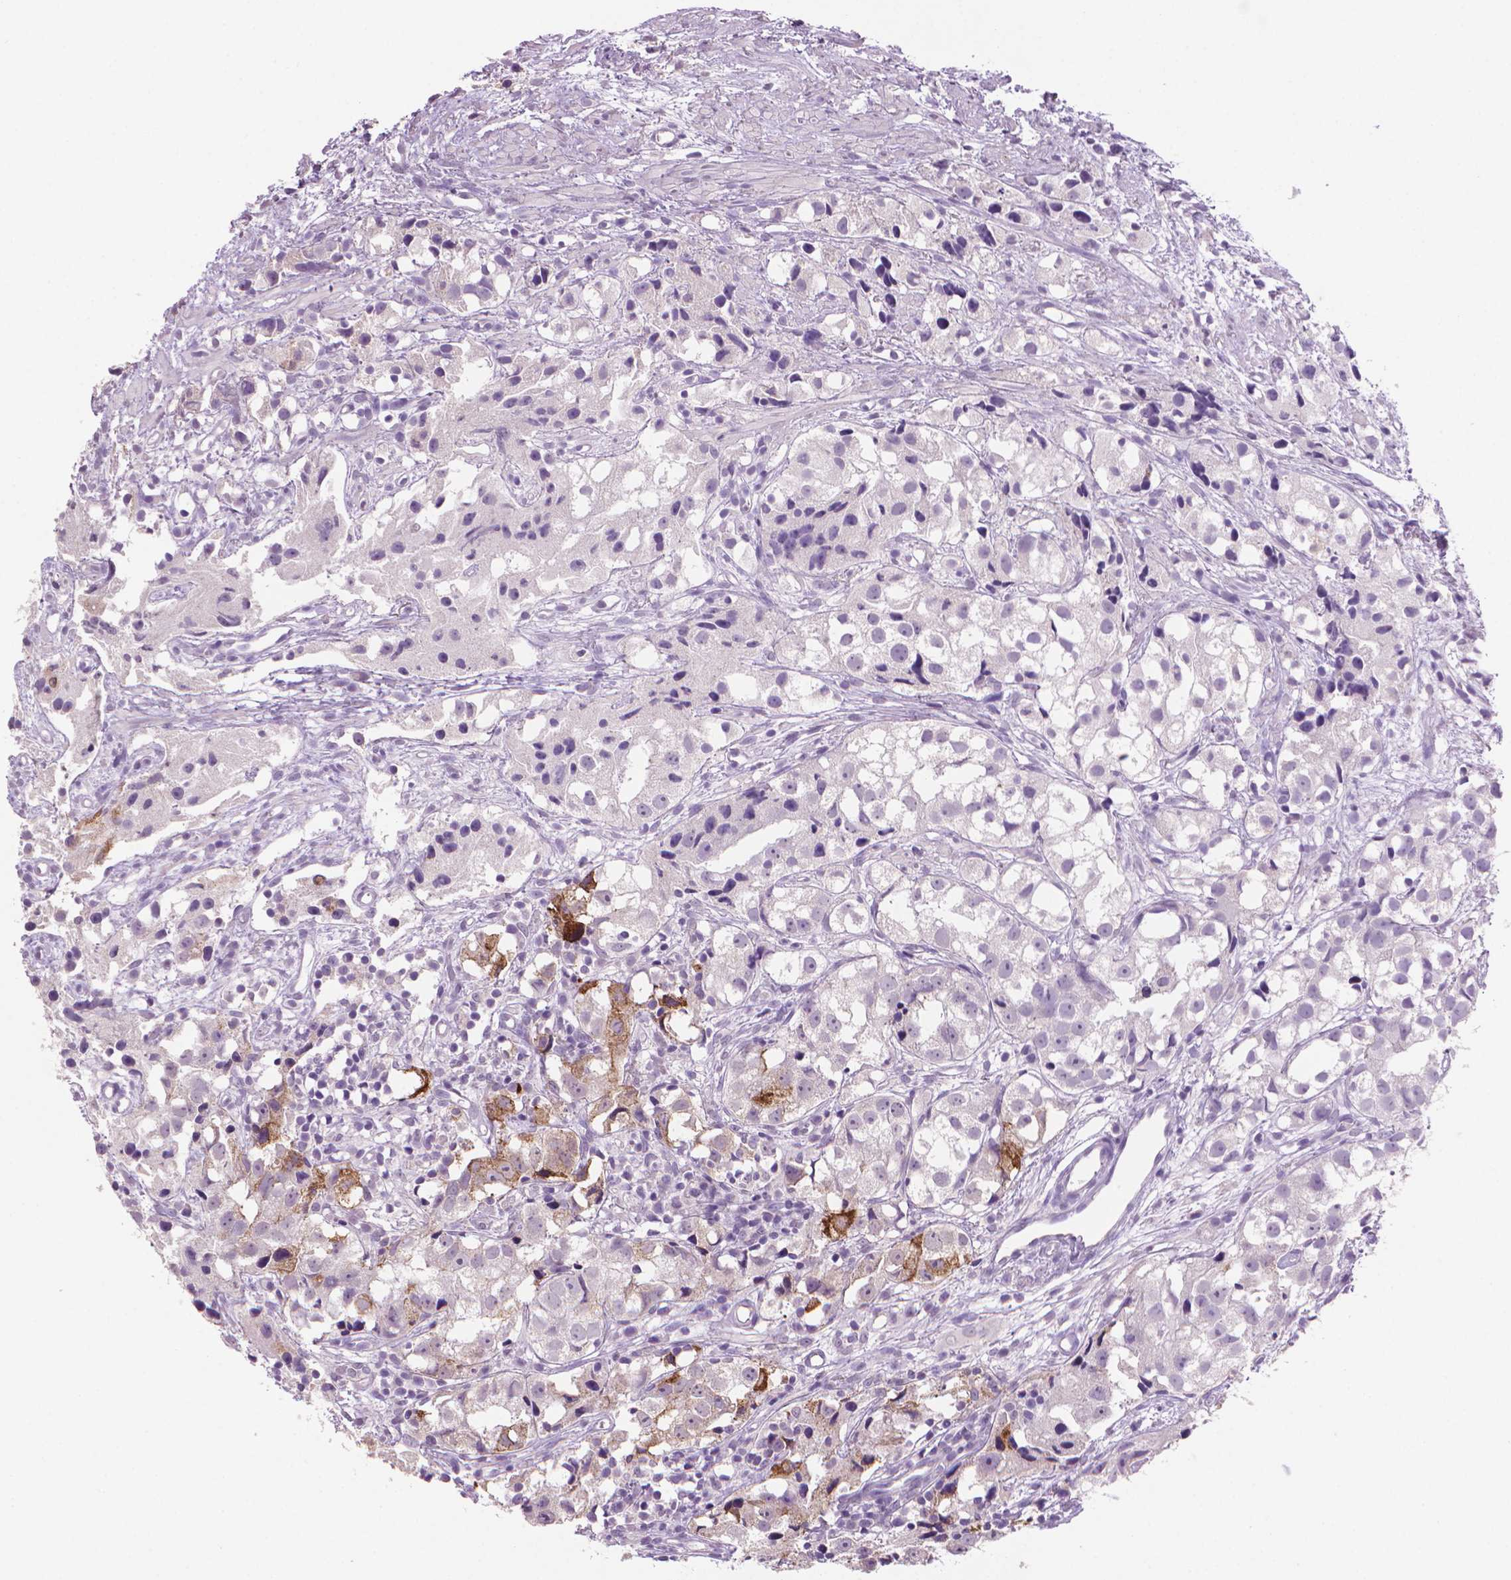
{"staining": {"intensity": "strong", "quantity": "25%-75%", "location": "cytoplasmic/membranous"}, "tissue": "prostate cancer", "cell_type": "Tumor cells", "image_type": "cancer", "snomed": [{"axis": "morphology", "description": "Adenocarcinoma, High grade"}, {"axis": "topography", "description": "Prostate"}], "caption": "An image of human prostate cancer (adenocarcinoma (high-grade)) stained for a protein shows strong cytoplasmic/membranous brown staining in tumor cells.", "gene": "MUC1", "patient": {"sex": "male", "age": 68}}